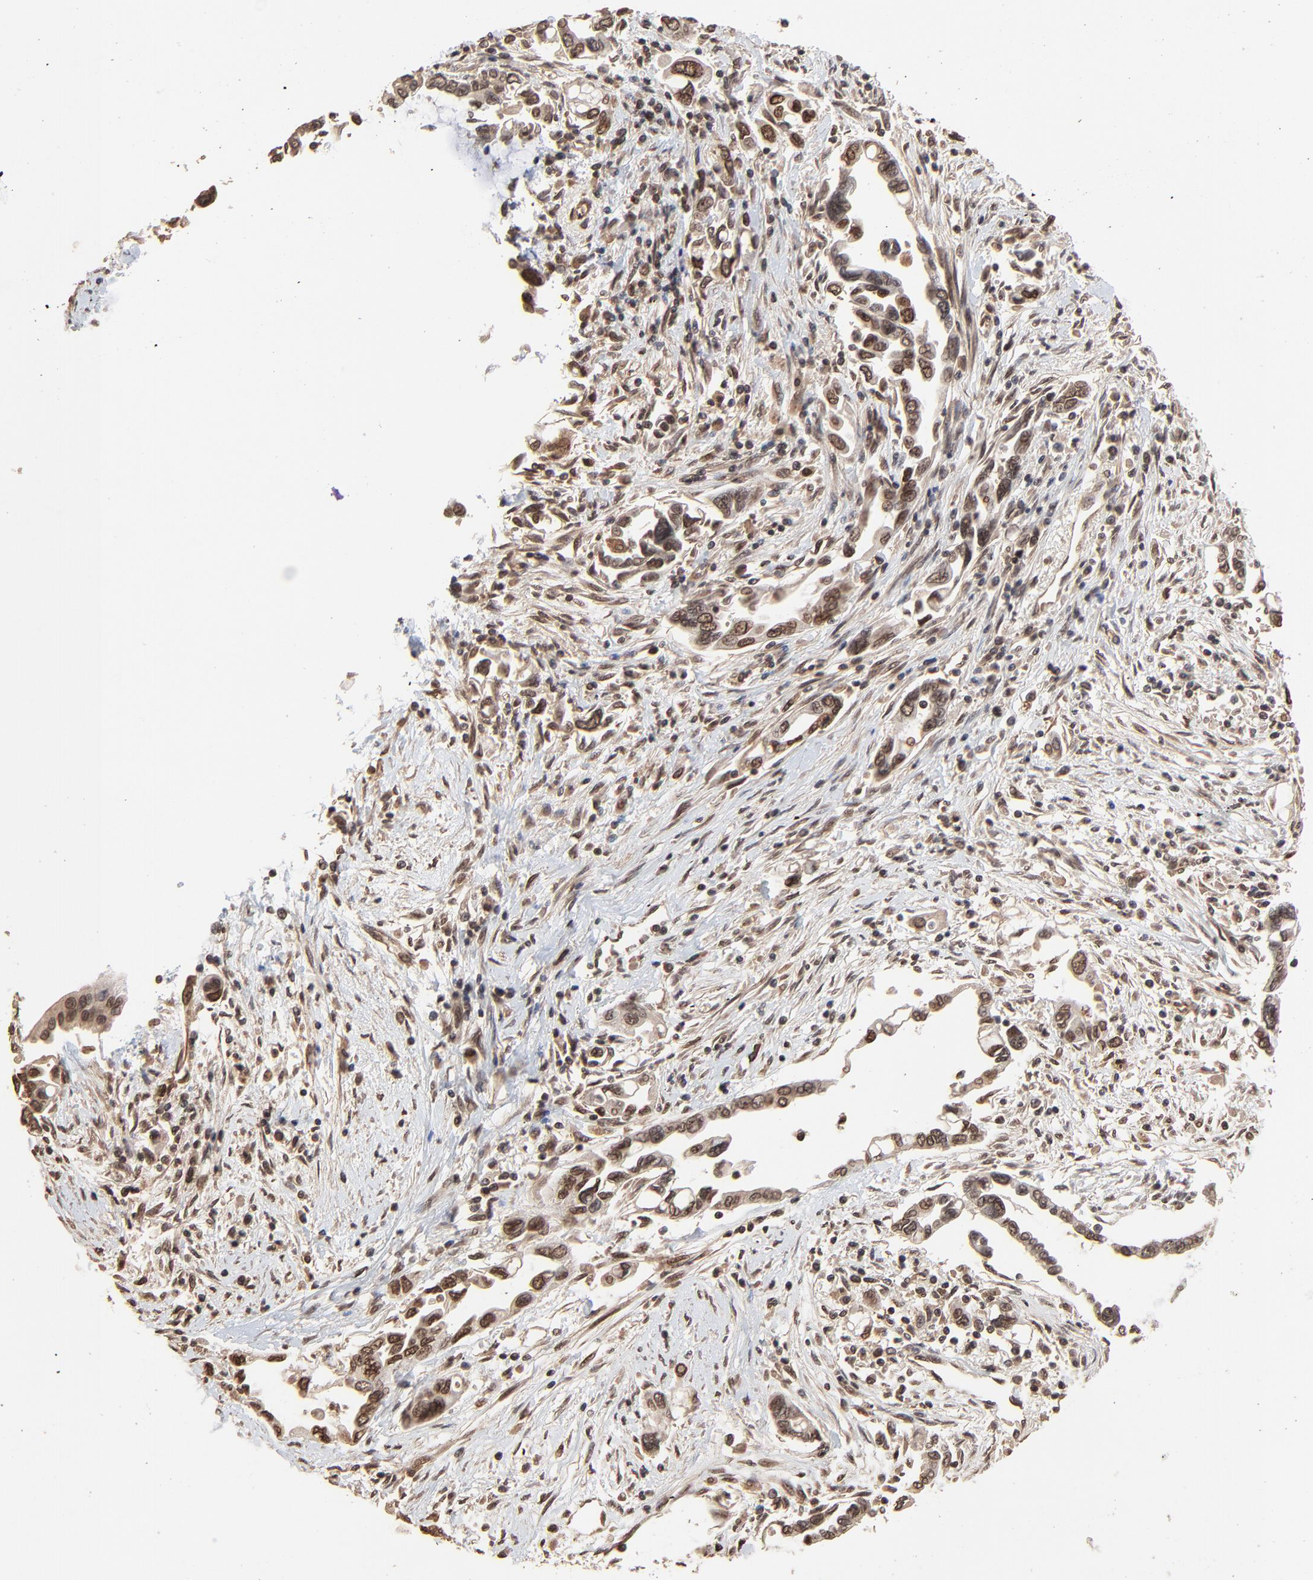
{"staining": {"intensity": "weak", "quantity": ">75%", "location": "cytoplasmic/membranous,nuclear"}, "tissue": "pancreatic cancer", "cell_type": "Tumor cells", "image_type": "cancer", "snomed": [{"axis": "morphology", "description": "Adenocarcinoma, NOS"}, {"axis": "topography", "description": "Pancreas"}], "caption": "A histopathology image showing weak cytoplasmic/membranous and nuclear staining in about >75% of tumor cells in pancreatic adenocarcinoma, as visualized by brown immunohistochemical staining.", "gene": "FAM227A", "patient": {"sex": "female", "age": 57}}